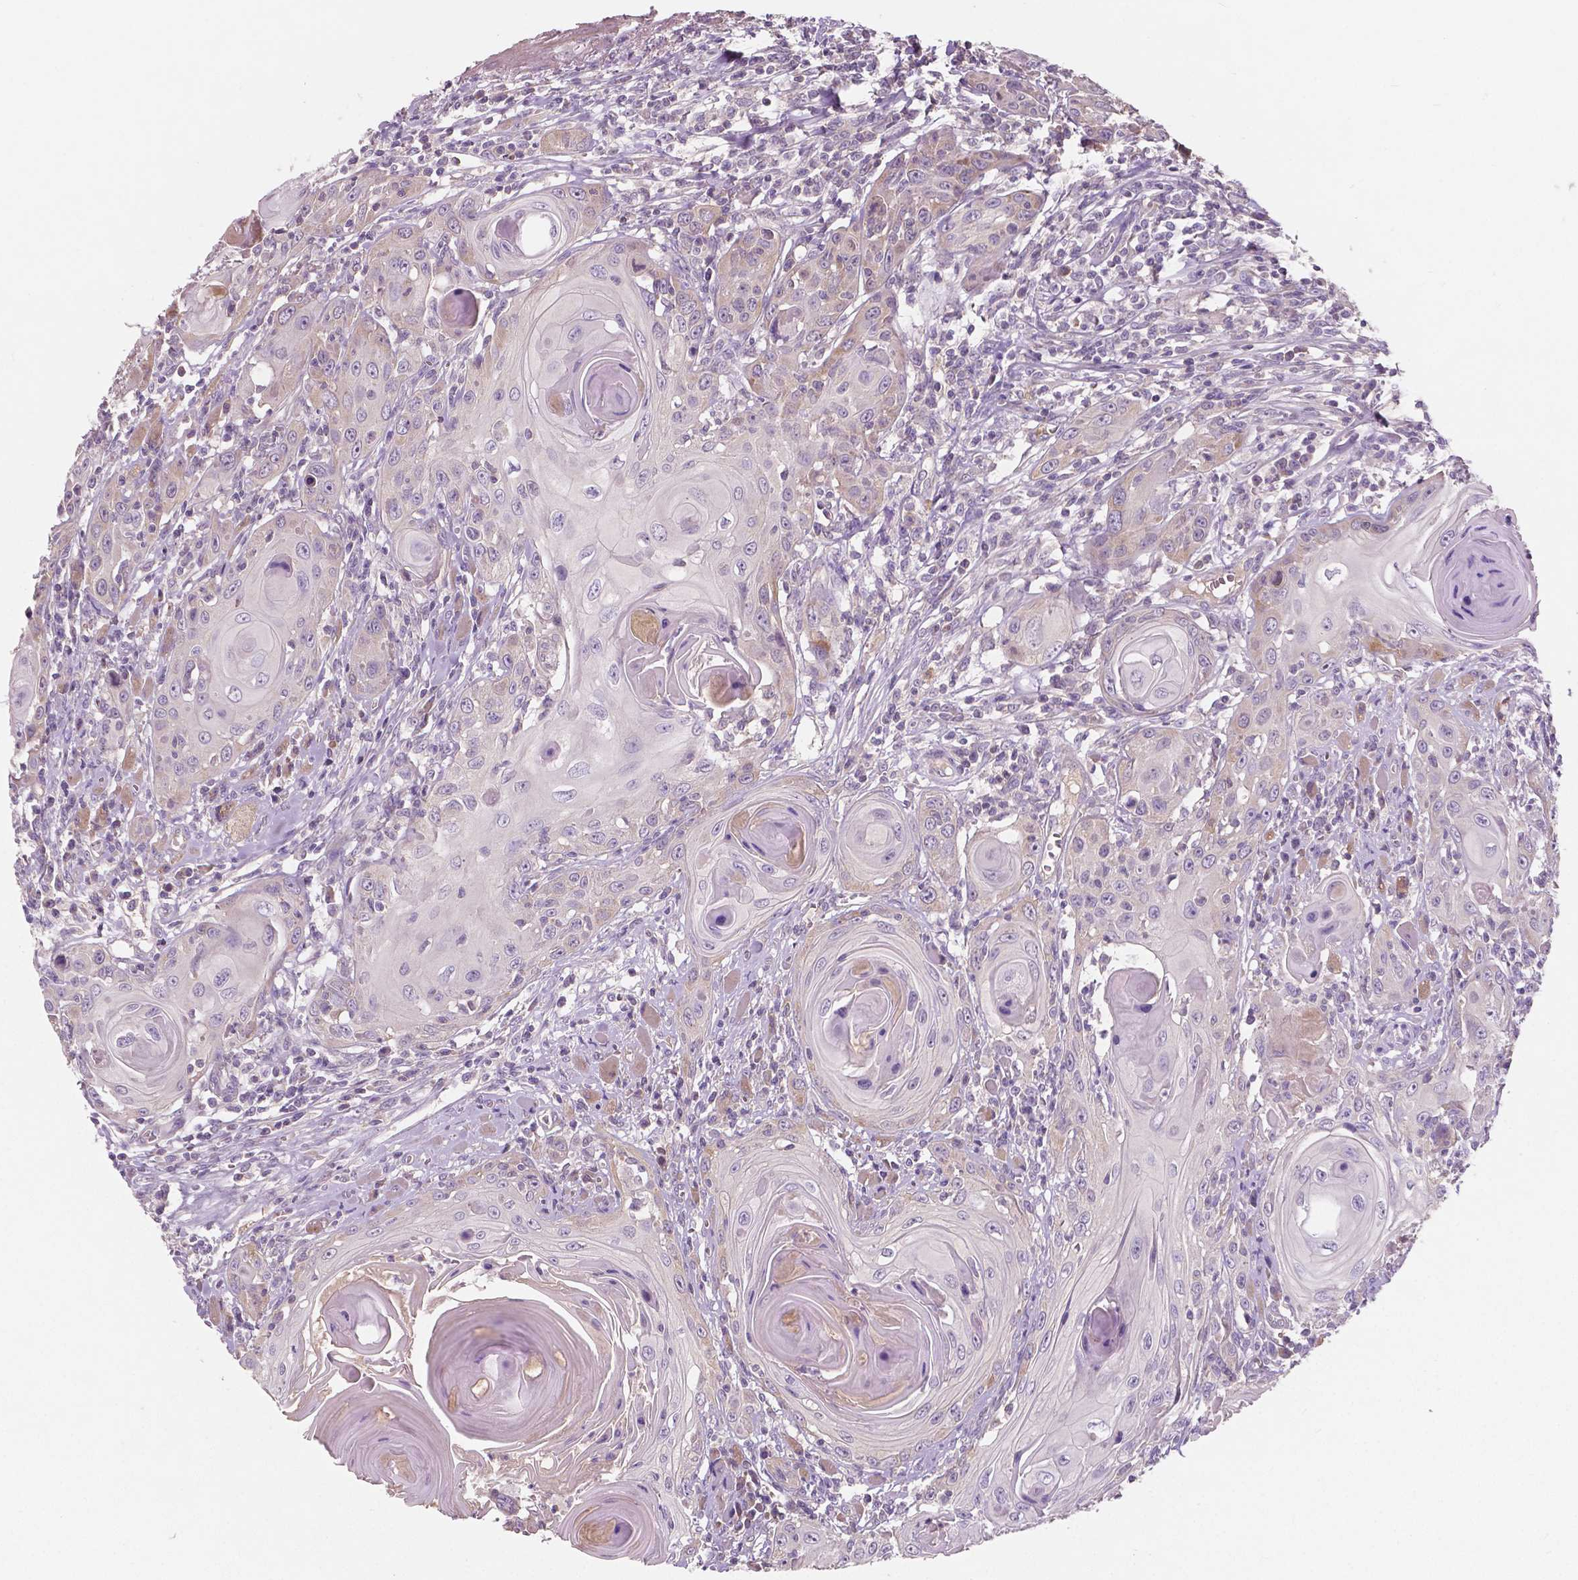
{"staining": {"intensity": "negative", "quantity": "none", "location": "none"}, "tissue": "head and neck cancer", "cell_type": "Tumor cells", "image_type": "cancer", "snomed": [{"axis": "morphology", "description": "Squamous cell carcinoma, NOS"}, {"axis": "topography", "description": "Head-Neck"}], "caption": "Immunohistochemical staining of head and neck squamous cell carcinoma demonstrates no significant expression in tumor cells.", "gene": "LSM14B", "patient": {"sex": "female", "age": 80}}